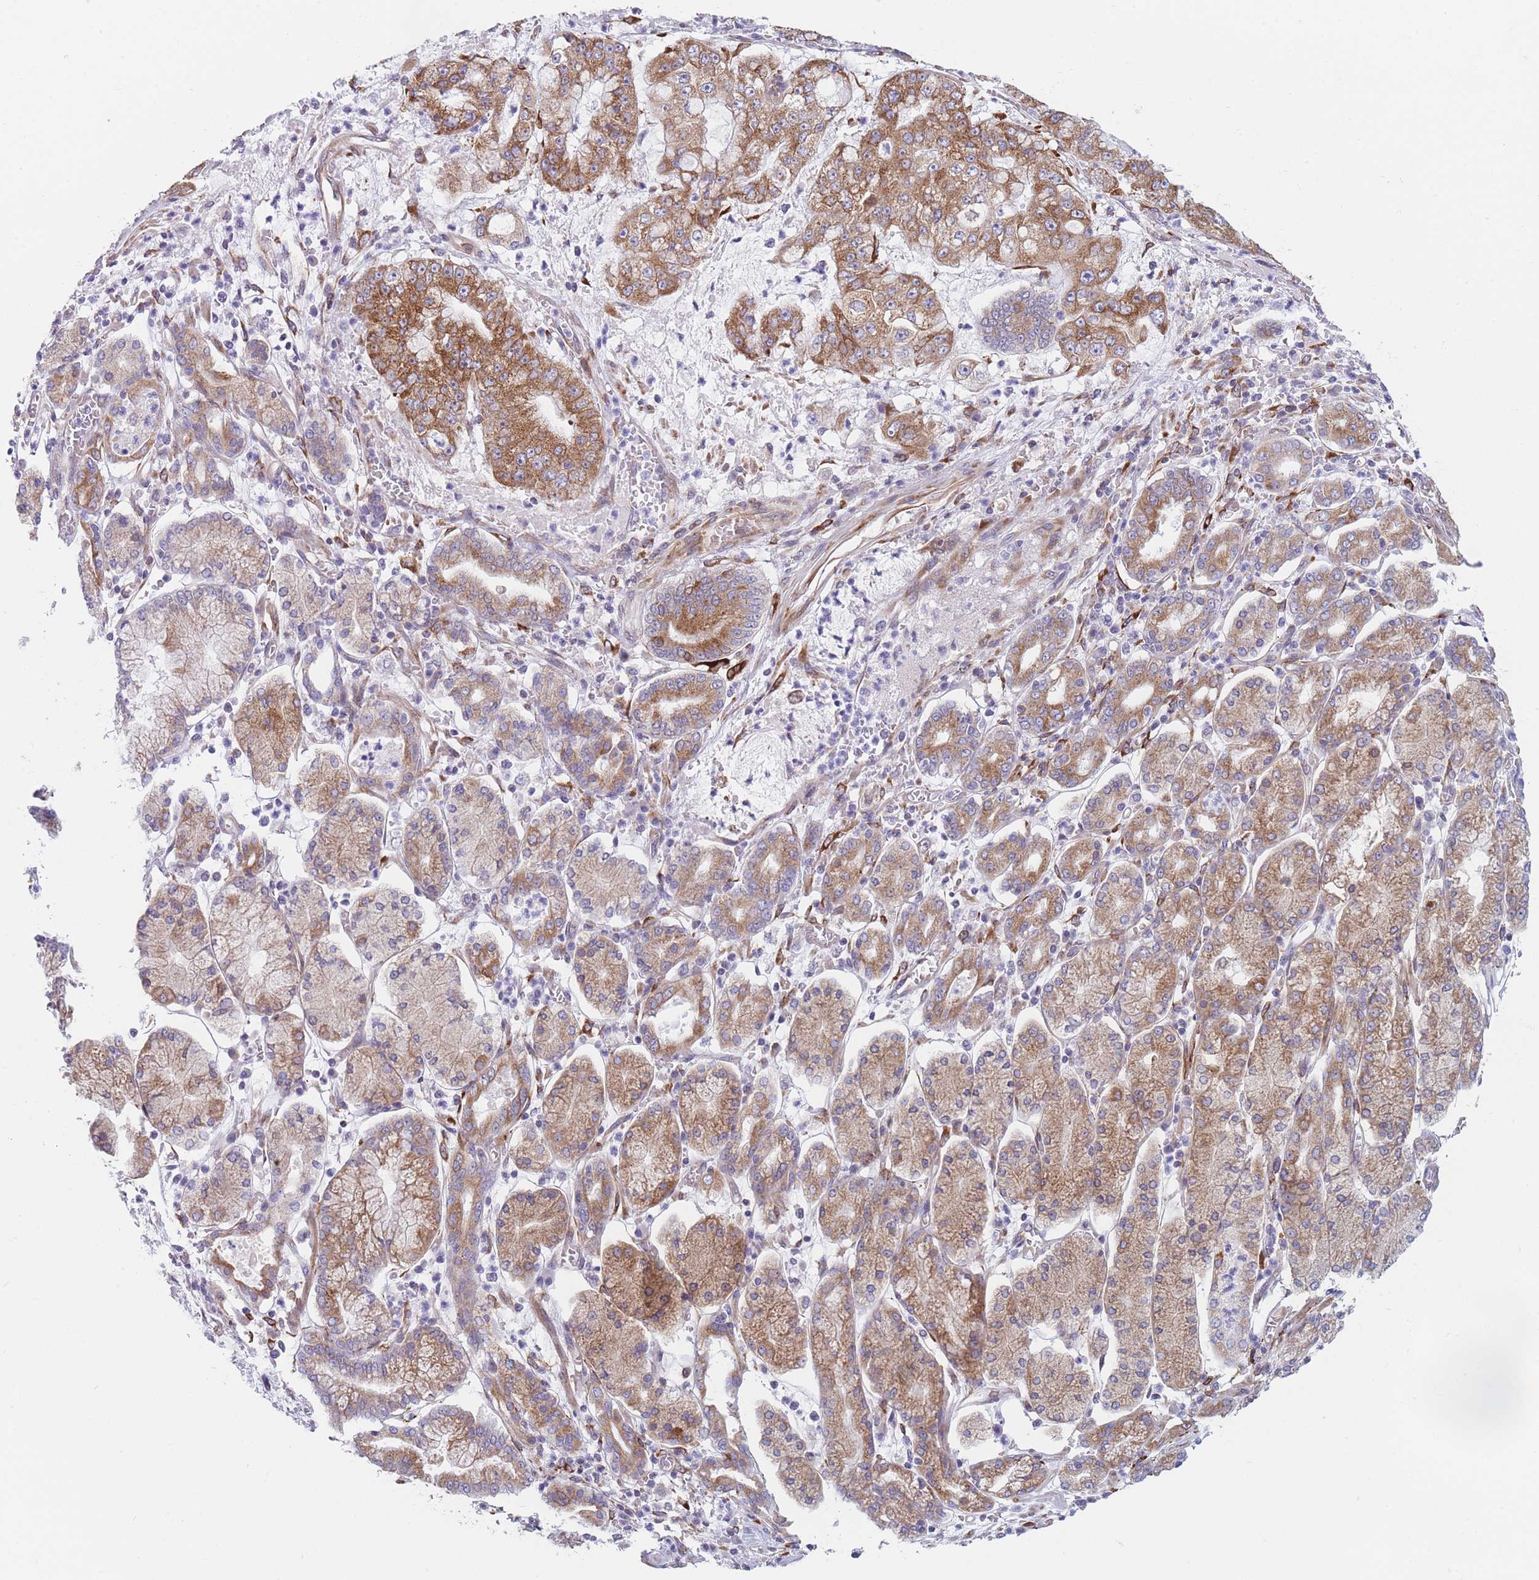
{"staining": {"intensity": "moderate", "quantity": ">75%", "location": "cytoplasmic/membranous"}, "tissue": "stomach cancer", "cell_type": "Tumor cells", "image_type": "cancer", "snomed": [{"axis": "morphology", "description": "Adenocarcinoma, NOS"}, {"axis": "topography", "description": "Stomach"}], "caption": "DAB immunohistochemical staining of adenocarcinoma (stomach) demonstrates moderate cytoplasmic/membranous protein expression in about >75% of tumor cells.", "gene": "AK9", "patient": {"sex": "male", "age": 76}}